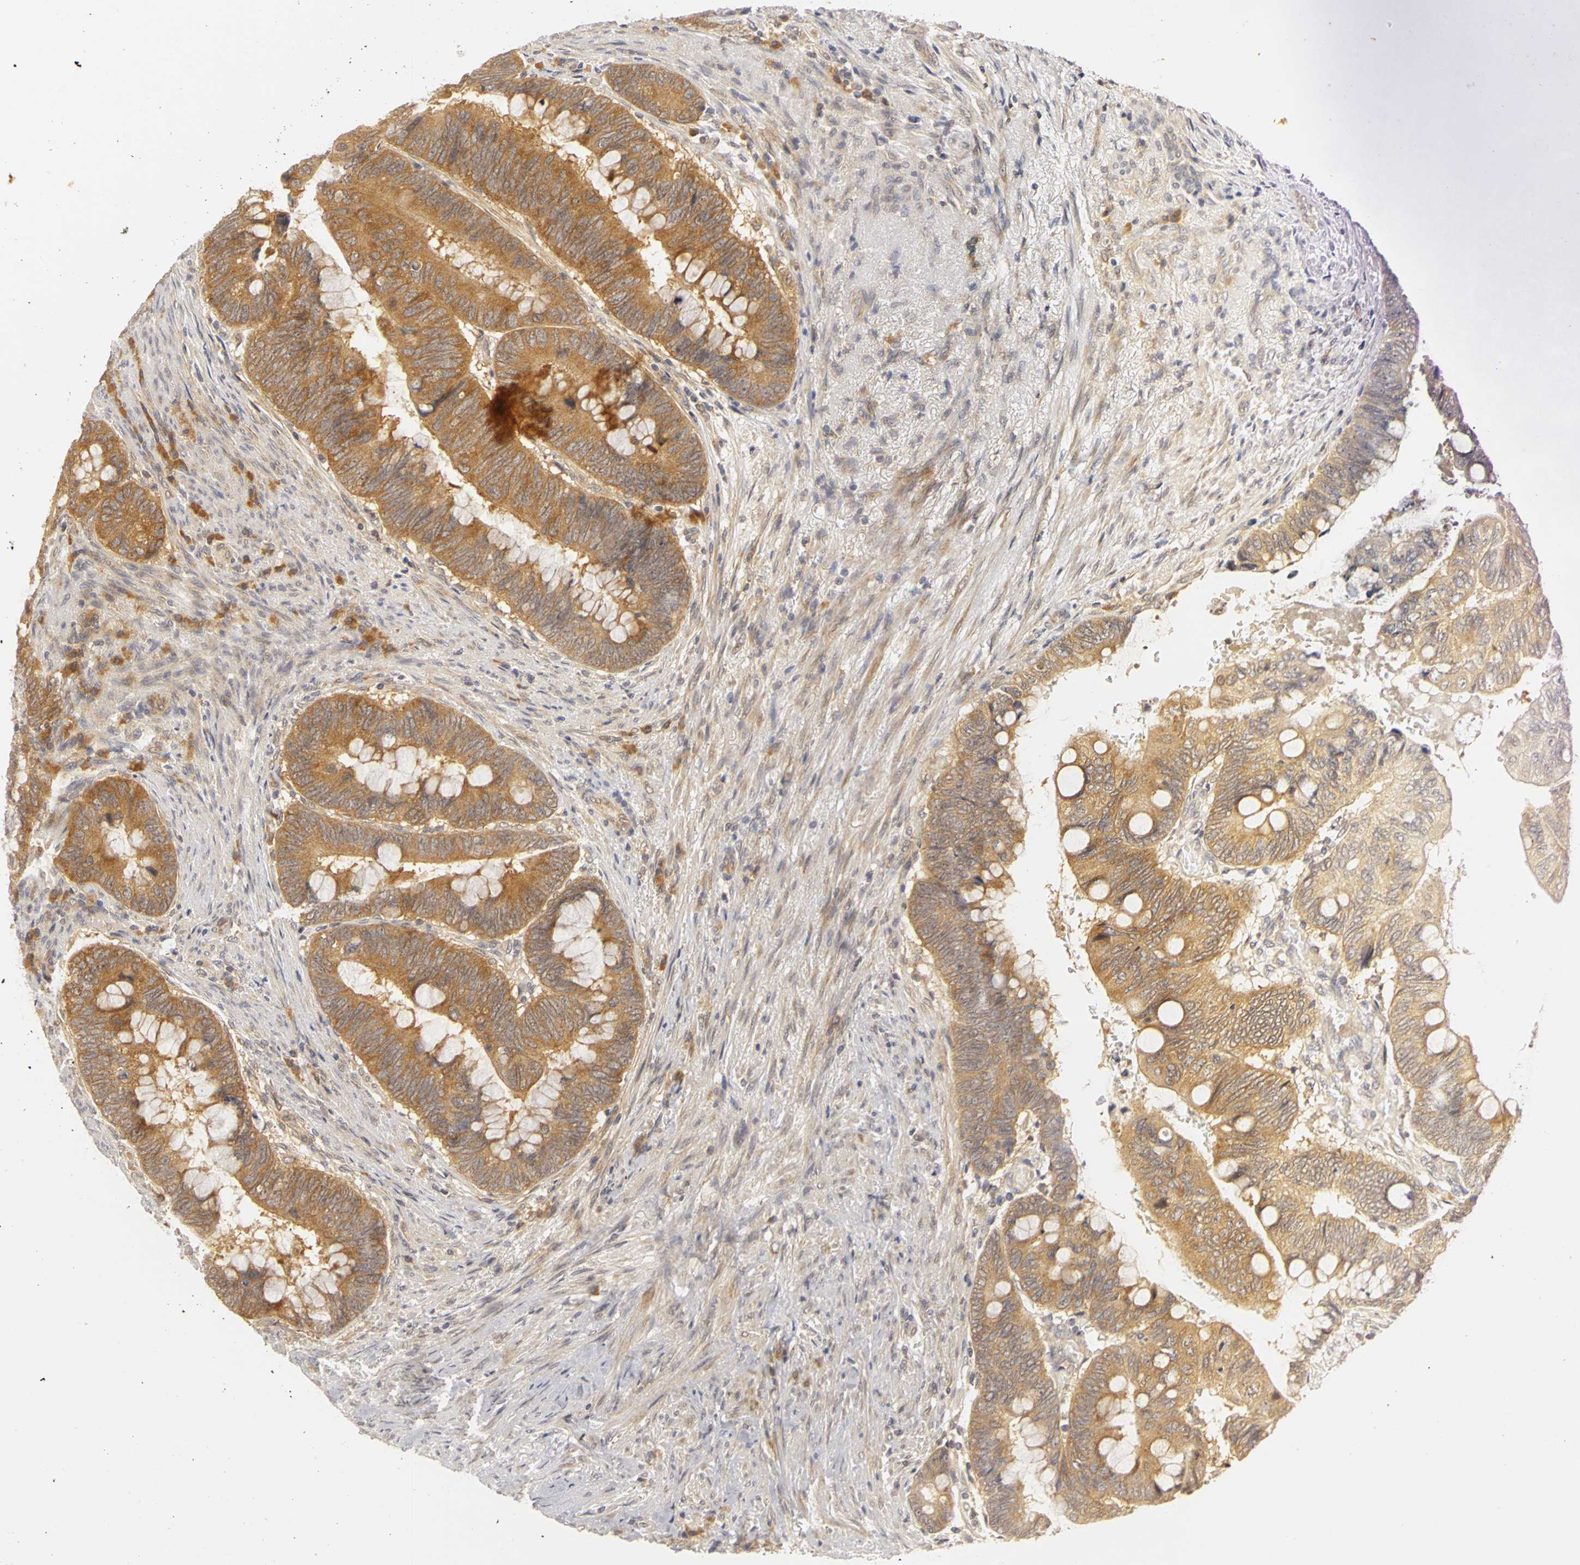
{"staining": {"intensity": "moderate", "quantity": ">75%", "location": "cytoplasmic/membranous"}, "tissue": "colorectal cancer", "cell_type": "Tumor cells", "image_type": "cancer", "snomed": [{"axis": "morphology", "description": "Normal tissue, NOS"}, {"axis": "morphology", "description": "Adenocarcinoma, NOS"}, {"axis": "topography", "description": "Rectum"}], "caption": "This image exhibits immunohistochemistry (IHC) staining of human colorectal cancer, with medium moderate cytoplasmic/membranous positivity in about >75% of tumor cells.", "gene": "IRAK1", "patient": {"sex": "male", "age": 92}}